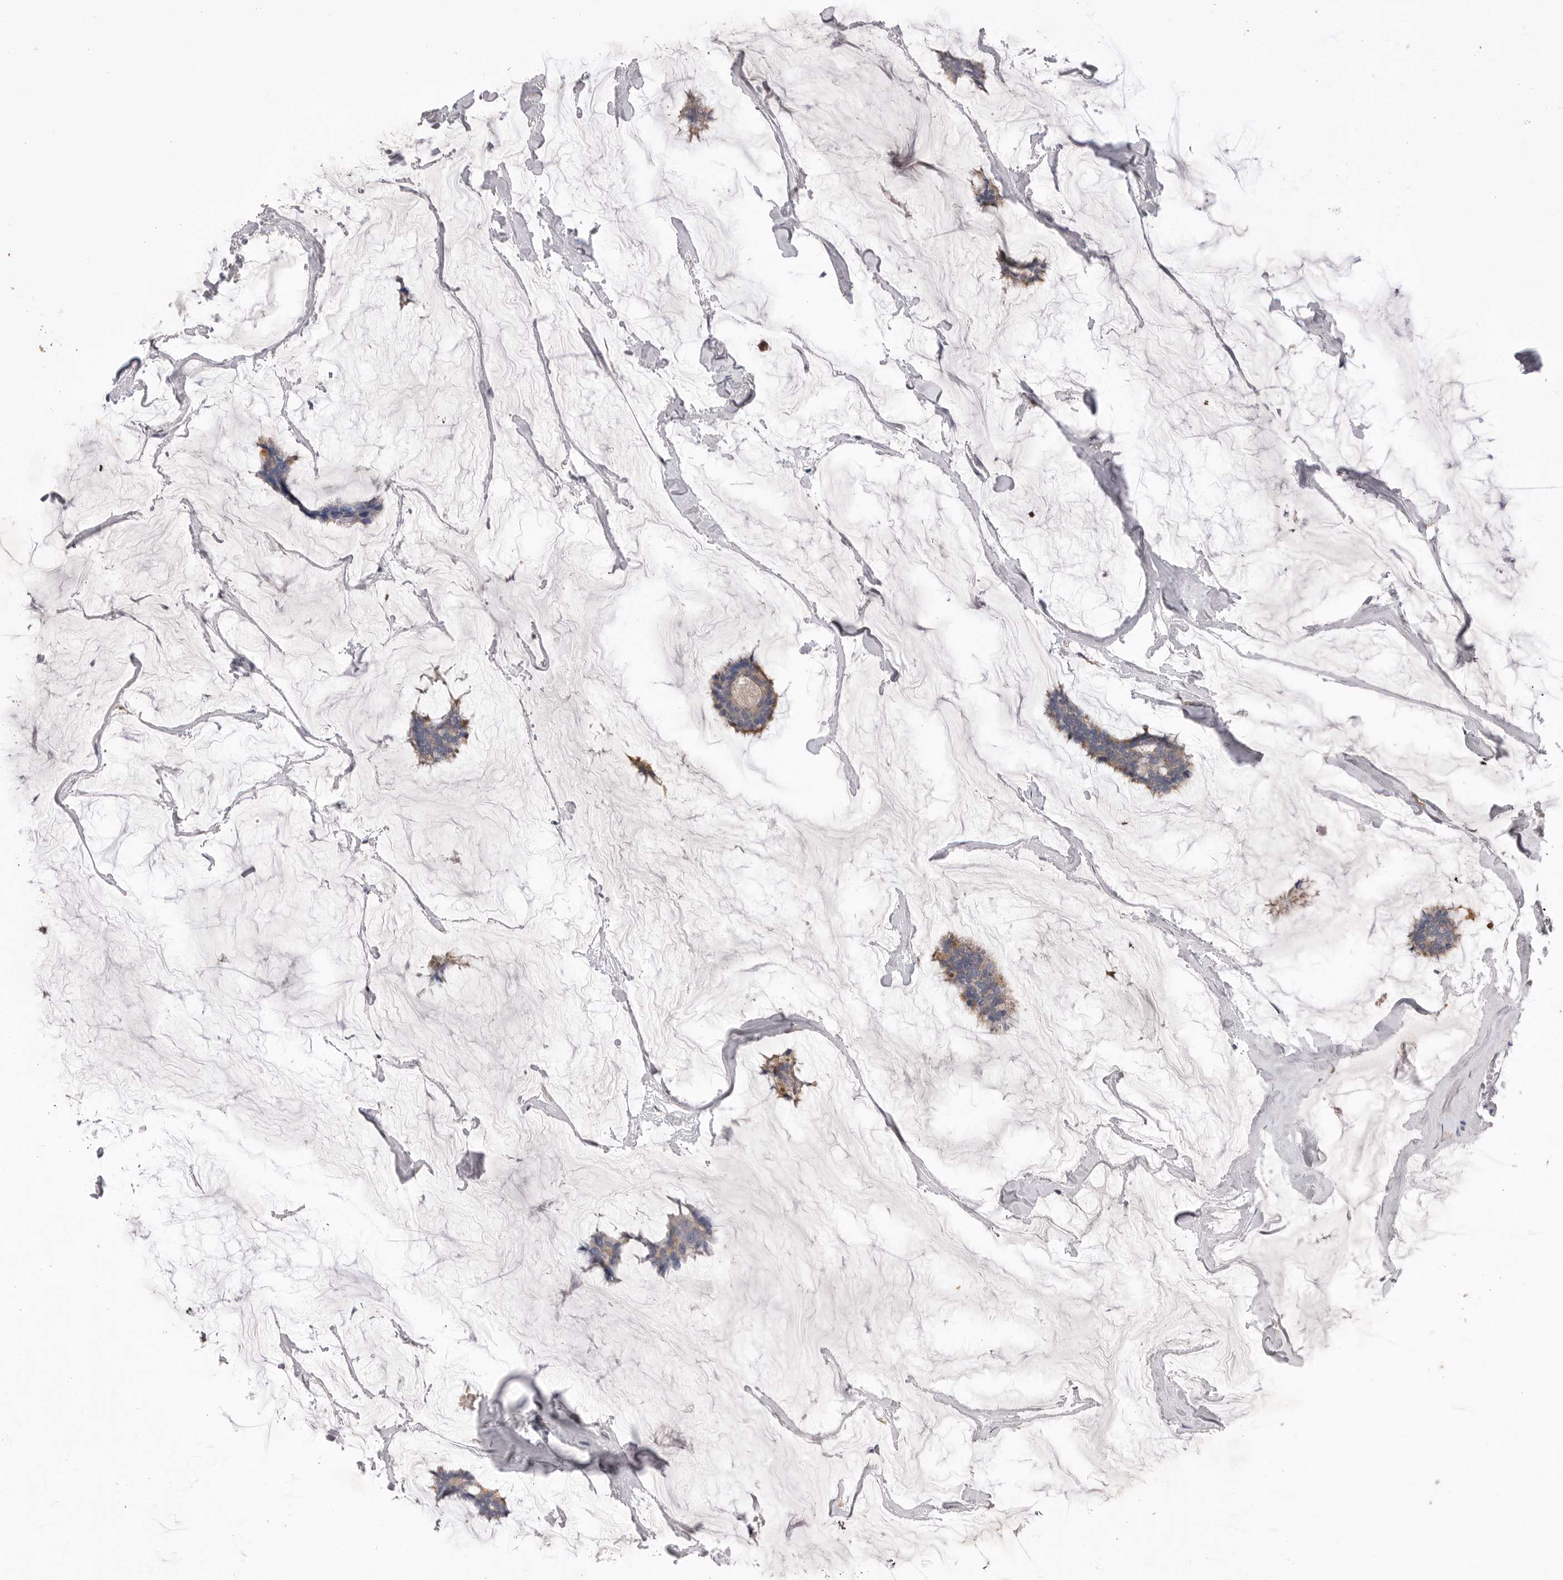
{"staining": {"intensity": "weak", "quantity": "<25%", "location": "cytoplasmic/membranous"}, "tissue": "breast cancer", "cell_type": "Tumor cells", "image_type": "cancer", "snomed": [{"axis": "morphology", "description": "Duct carcinoma"}, {"axis": "topography", "description": "Breast"}], "caption": "Tumor cells are negative for brown protein staining in breast cancer.", "gene": "VAC14", "patient": {"sex": "female", "age": 93}}